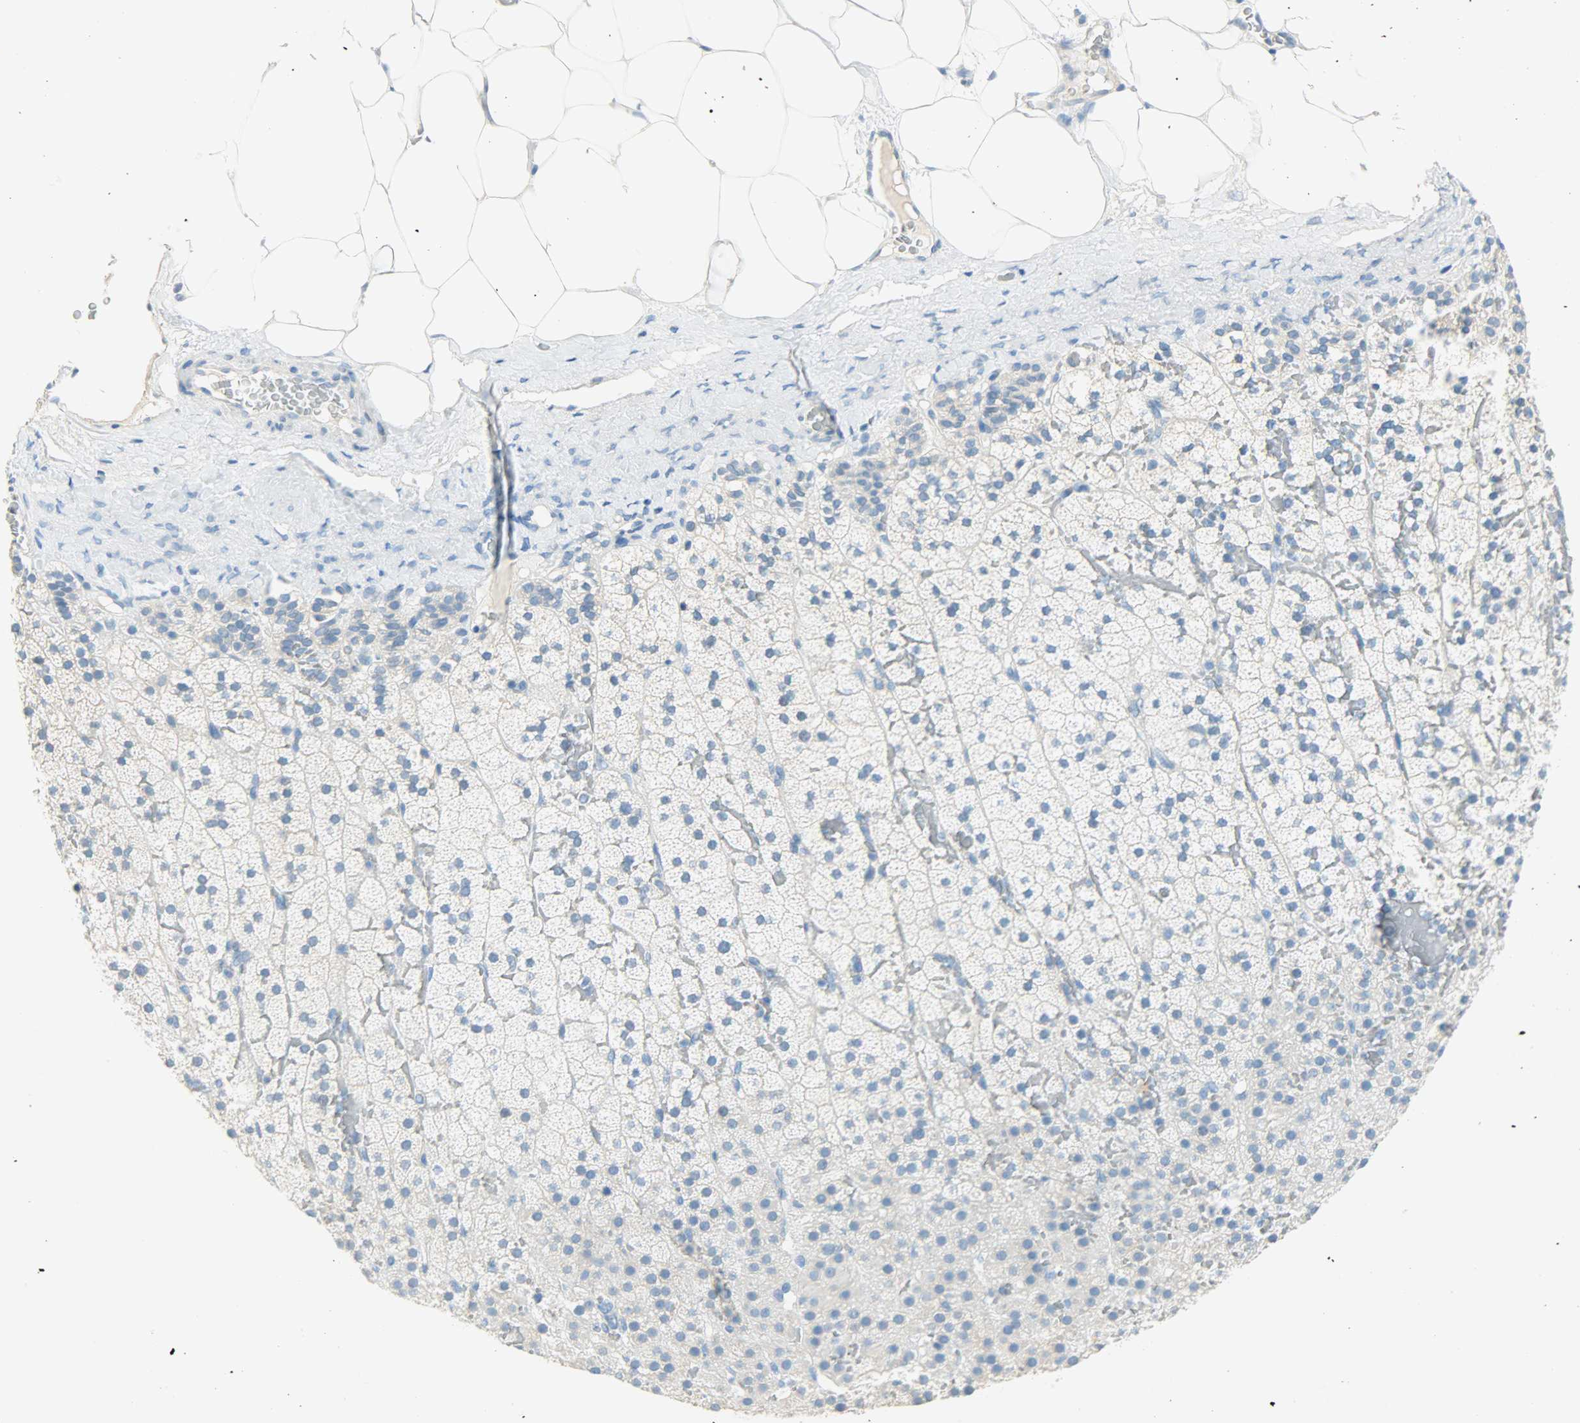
{"staining": {"intensity": "strong", "quantity": "<25%", "location": "cytoplasmic/membranous"}, "tissue": "adrenal gland", "cell_type": "Glandular cells", "image_type": "normal", "snomed": [{"axis": "morphology", "description": "Normal tissue, NOS"}, {"axis": "topography", "description": "Adrenal gland"}], "caption": "Human adrenal gland stained for a protein (brown) displays strong cytoplasmic/membranous positive expression in approximately <25% of glandular cells.", "gene": "PROM1", "patient": {"sex": "male", "age": 35}}